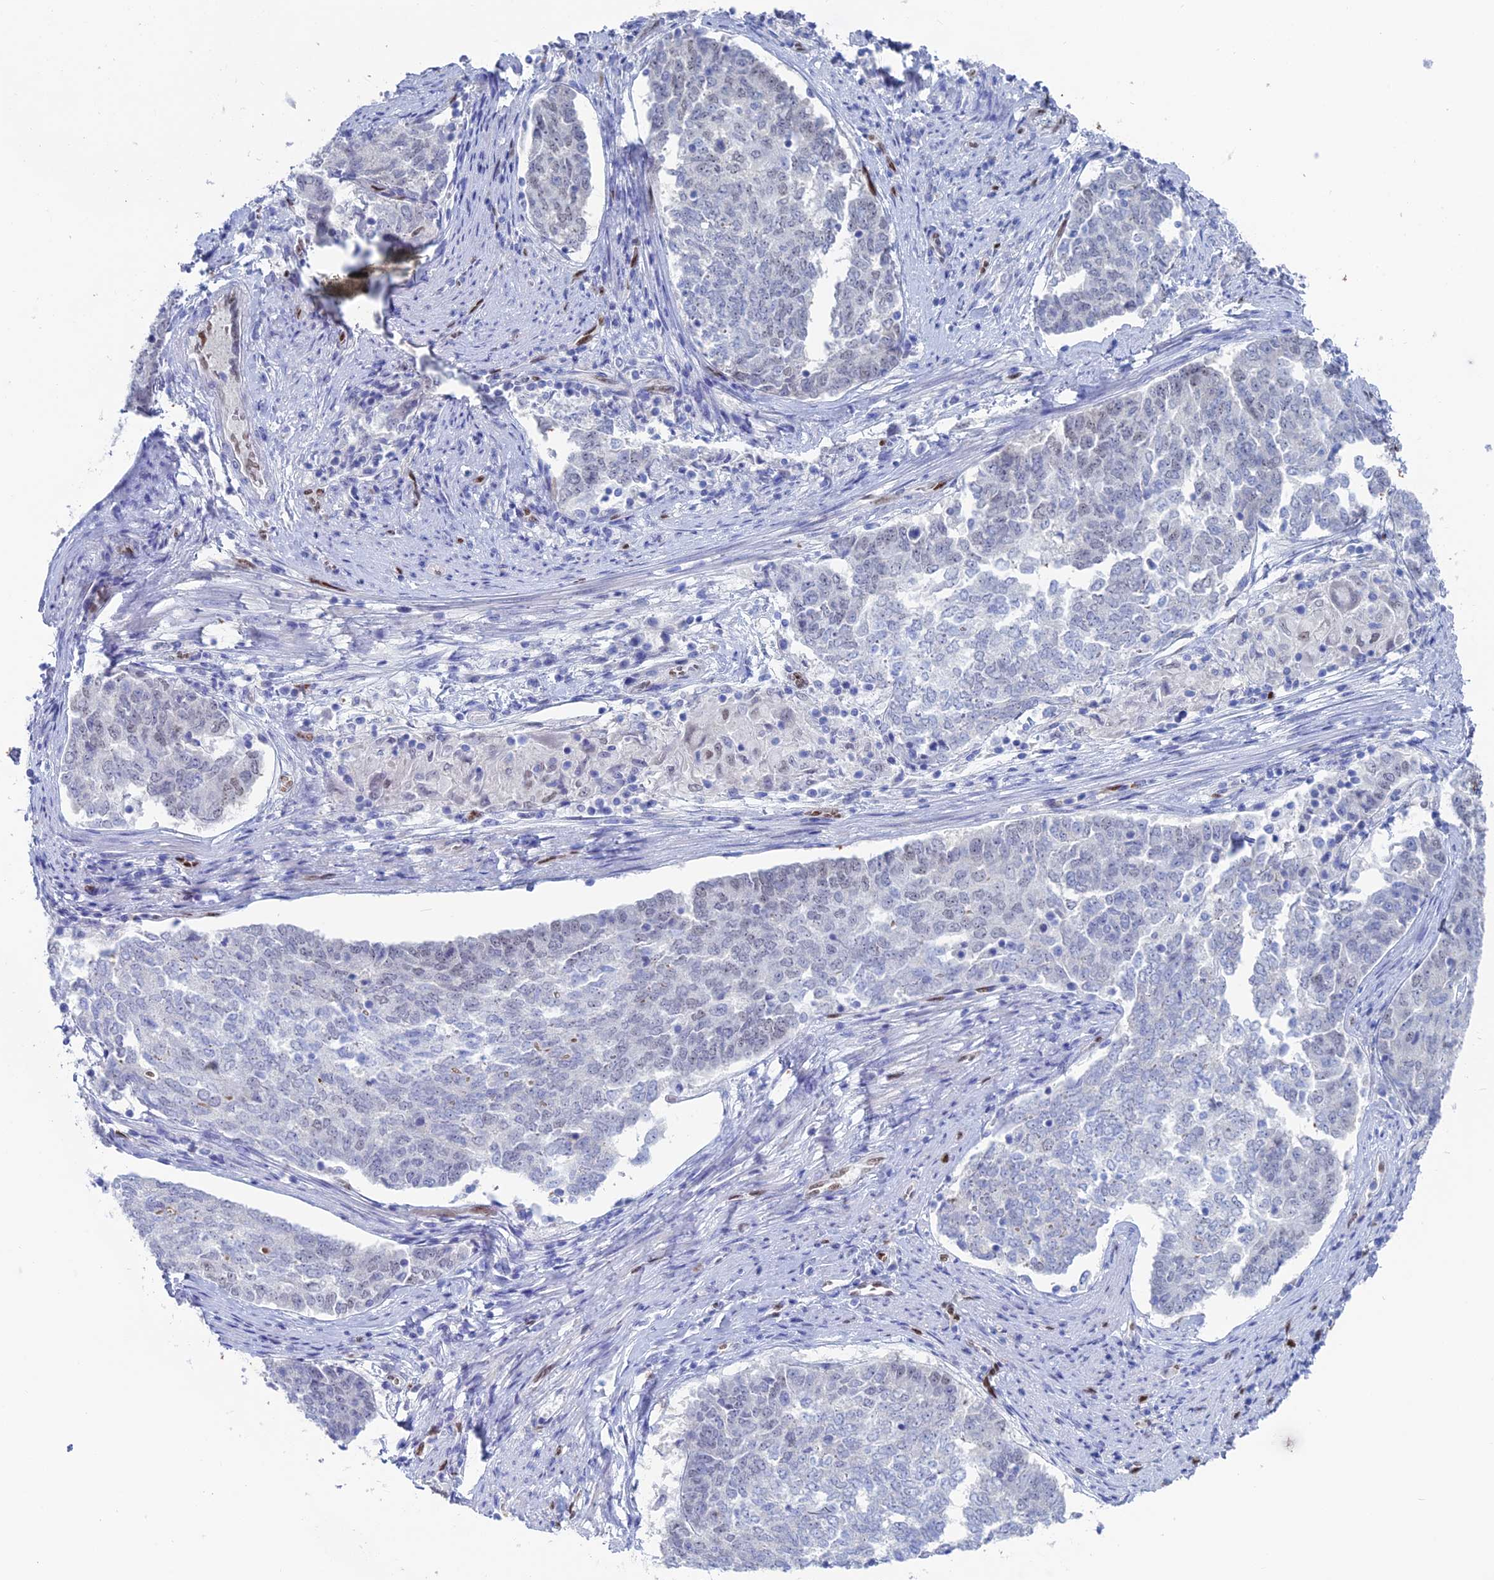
{"staining": {"intensity": "negative", "quantity": "none", "location": "none"}, "tissue": "endometrial cancer", "cell_type": "Tumor cells", "image_type": "cancer", "snomed": [{"axis": "morphology", "description": "Adenocarcinoma, NOS"}, {"axis": "topography", "description": "Endometrium"}], "caption": "Tumor cells show no significant protein expression in endometrial cancer (adenocarcinoma).", "gene": "NOL4L", "patient": {"sex": "female", "age": 80}}